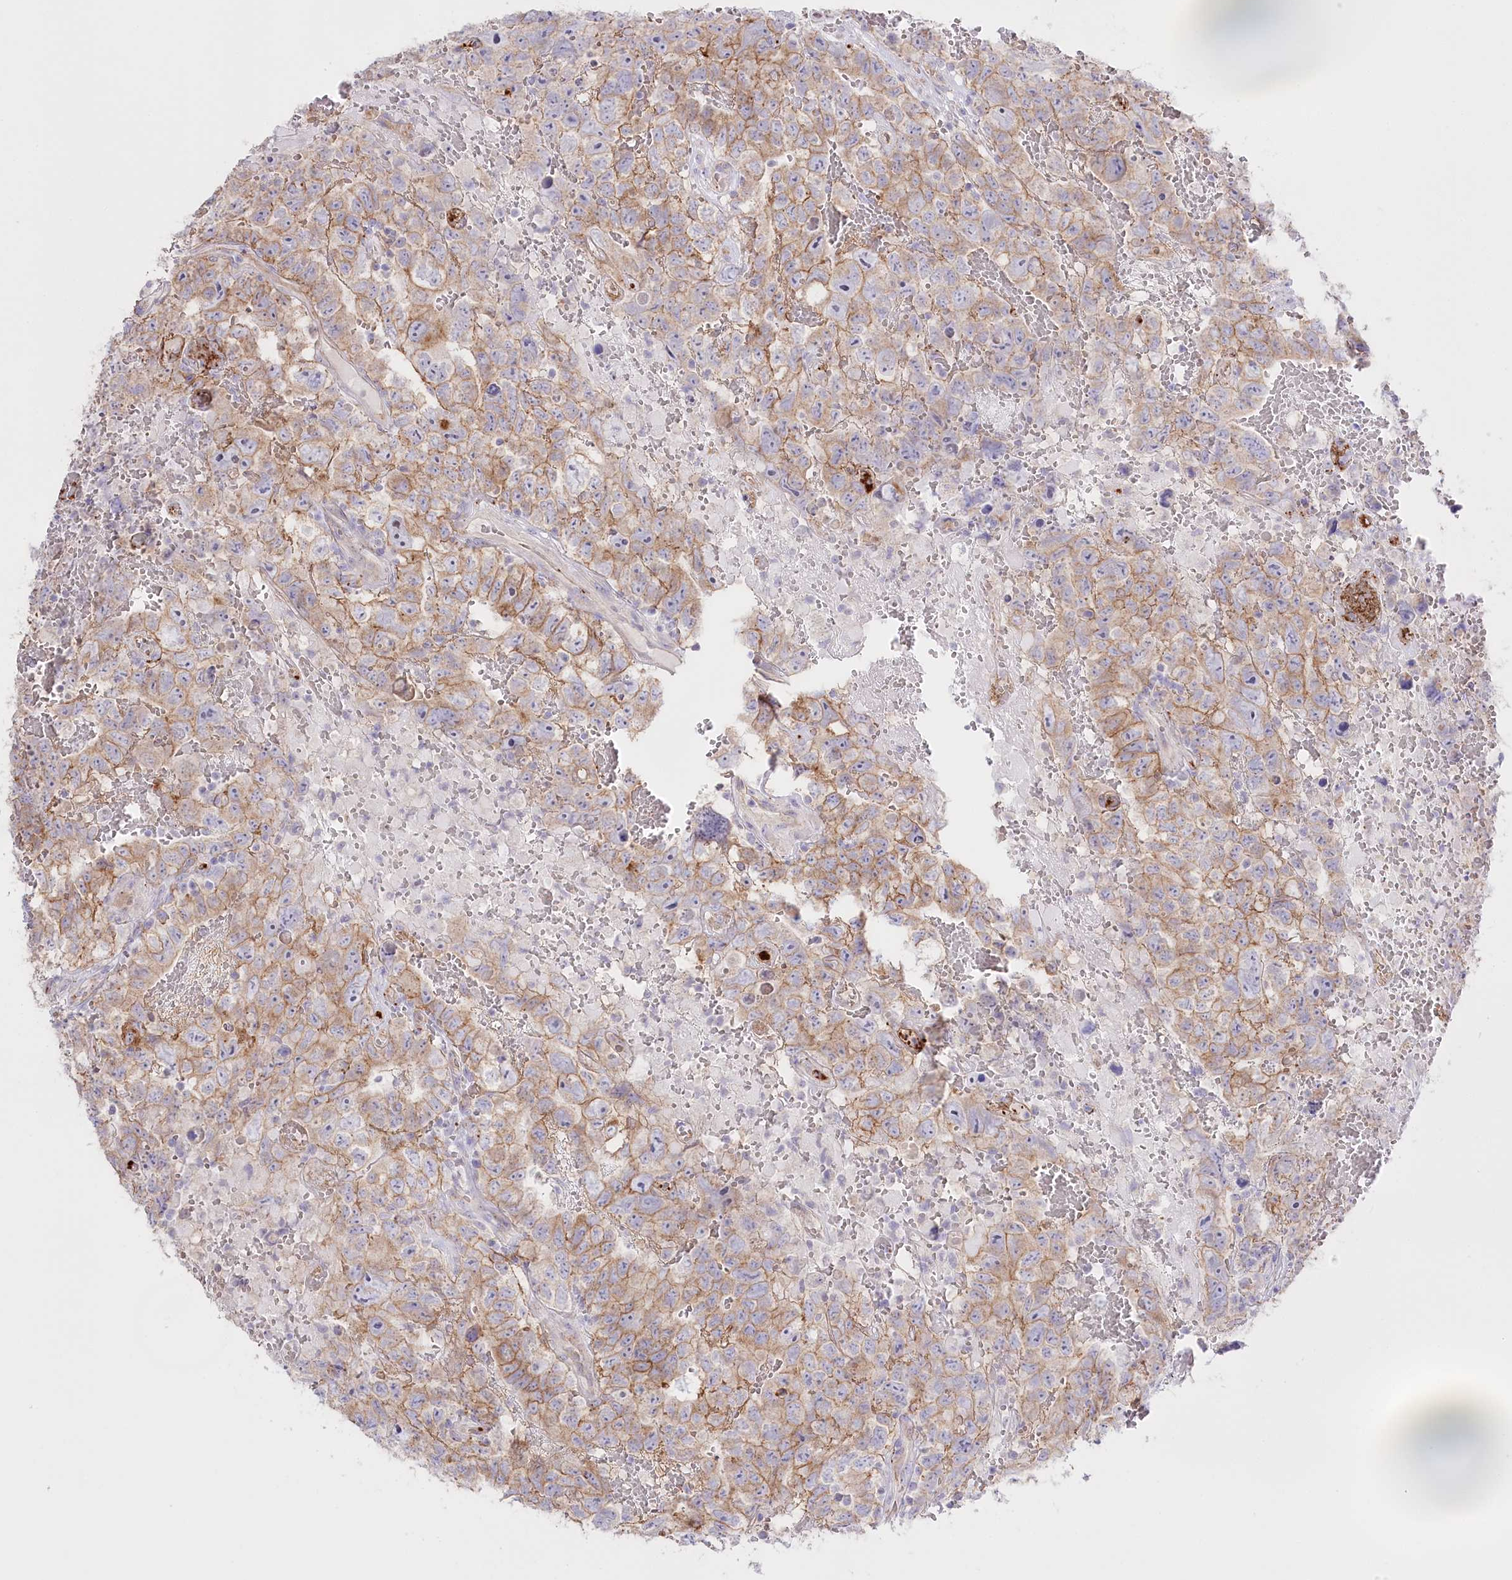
{"staining": {"intensity": "moderate", "quantity": ">75%", "location": "cytoplasmic/membranous"}, "tissue": "testis cancer", "cell_type": "Tumor cells", "image_type": "cancer", "snomed": [{"axis": "morphology", "description": "Carcinoma, Embryonal, NOS"}, {"axis": "topography", "description": "Testis"}], "caption": "A photomicrograph showing moderate cytoplasmic/membranous expression in about >75% of tumor cells in embryonal carcinoma (testis), as visualized by brown immunohistochemical staining.", "gene": "SLC39A10", "patient": {"sex": "male", "age": 45}}